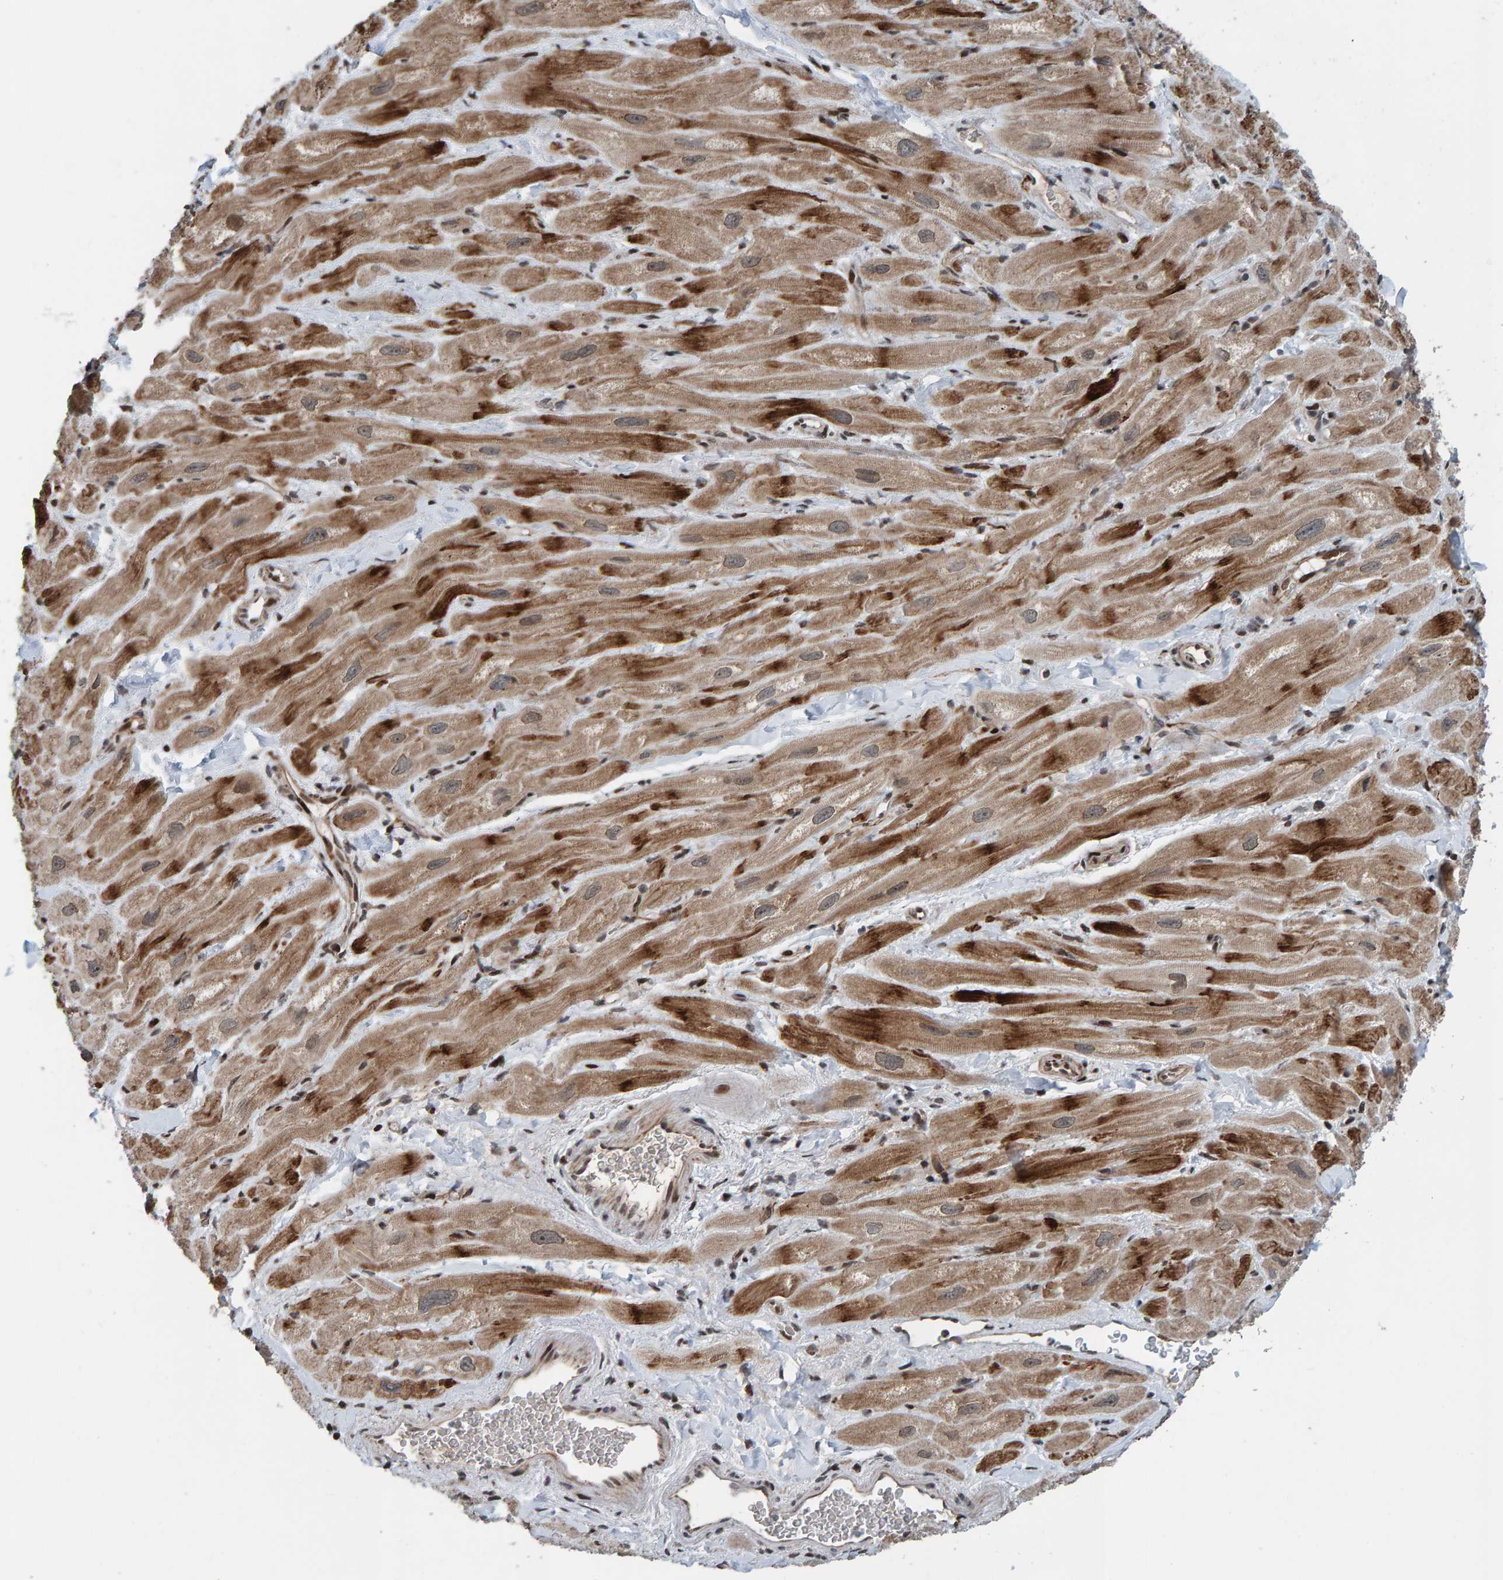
{"staining": {"intensity": "moderate", "quantity": ">75%", "location": "cytoplasmic/membranous,nuclear"}, "tissue": "heart muscle", "cell_type": "Cardiomyocytes", "image_type": "normal", "snomed": [{"axis": "morphology", "description": "Normal tissue, NOS"}, {"axis": "topography", "description": "Heart"}], "caption": "Moderate cytoplasmic/membranous,nuclear expression for a protein is identified in approximately >75% of cardiomyocytes of benign heart muscle using IHC.", "gene": "ZNF366", "patient": {"sex": "male", "age": 49}}